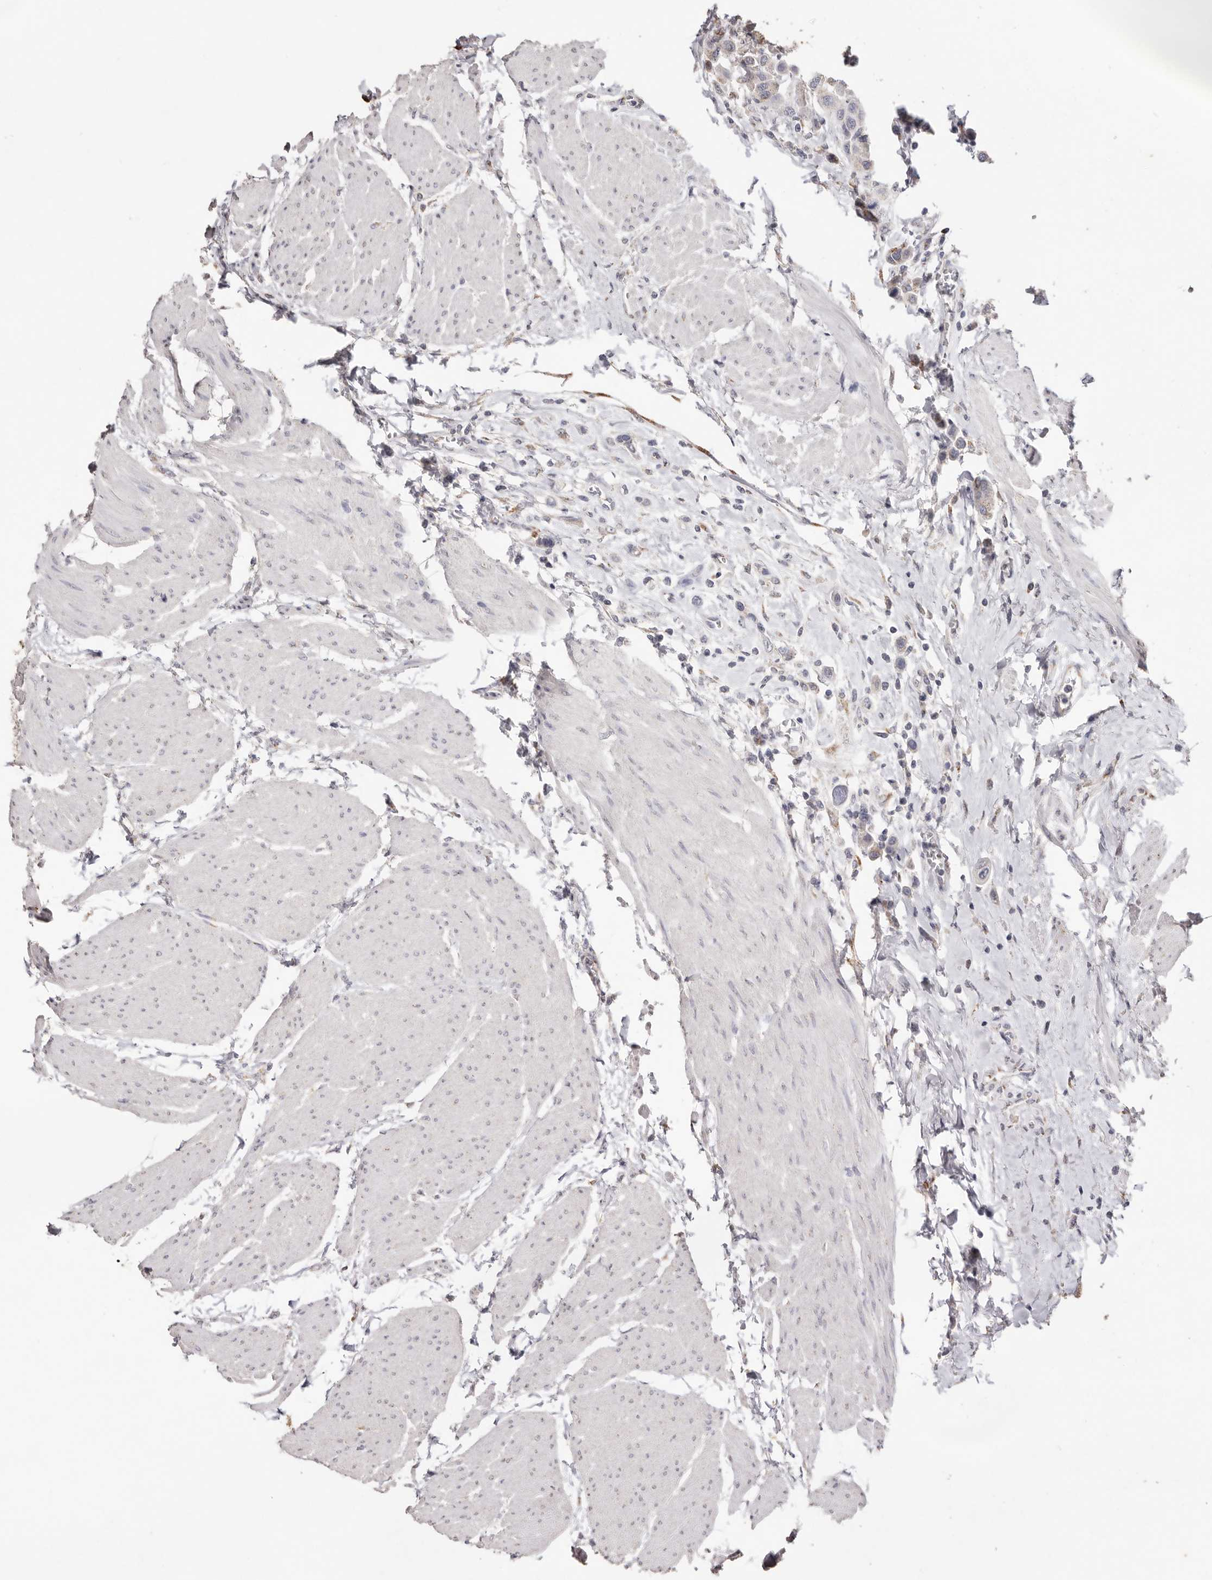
{"staining": {"intensity": "negative", "quantity": "none", "location": "none"}, "tissue": "urothelial cancer", "cell_type": "Tumor cells", "image_type": "cancer", "snomed": [{"axis": "morphology", "description": "Urothelial carcinoma, High grade"}, {"axis": "topography", "description": "Urinary bladder"}], "caption": "Urothelial cancer was stained to show a protein in brown. There is no significant positivity in tumor cells. (DAB immunohistochemistry (IHC) with hematoxylin counter stain).", "gene": "LGALS7B", "patient": {"sex": "male", "age": 50}}